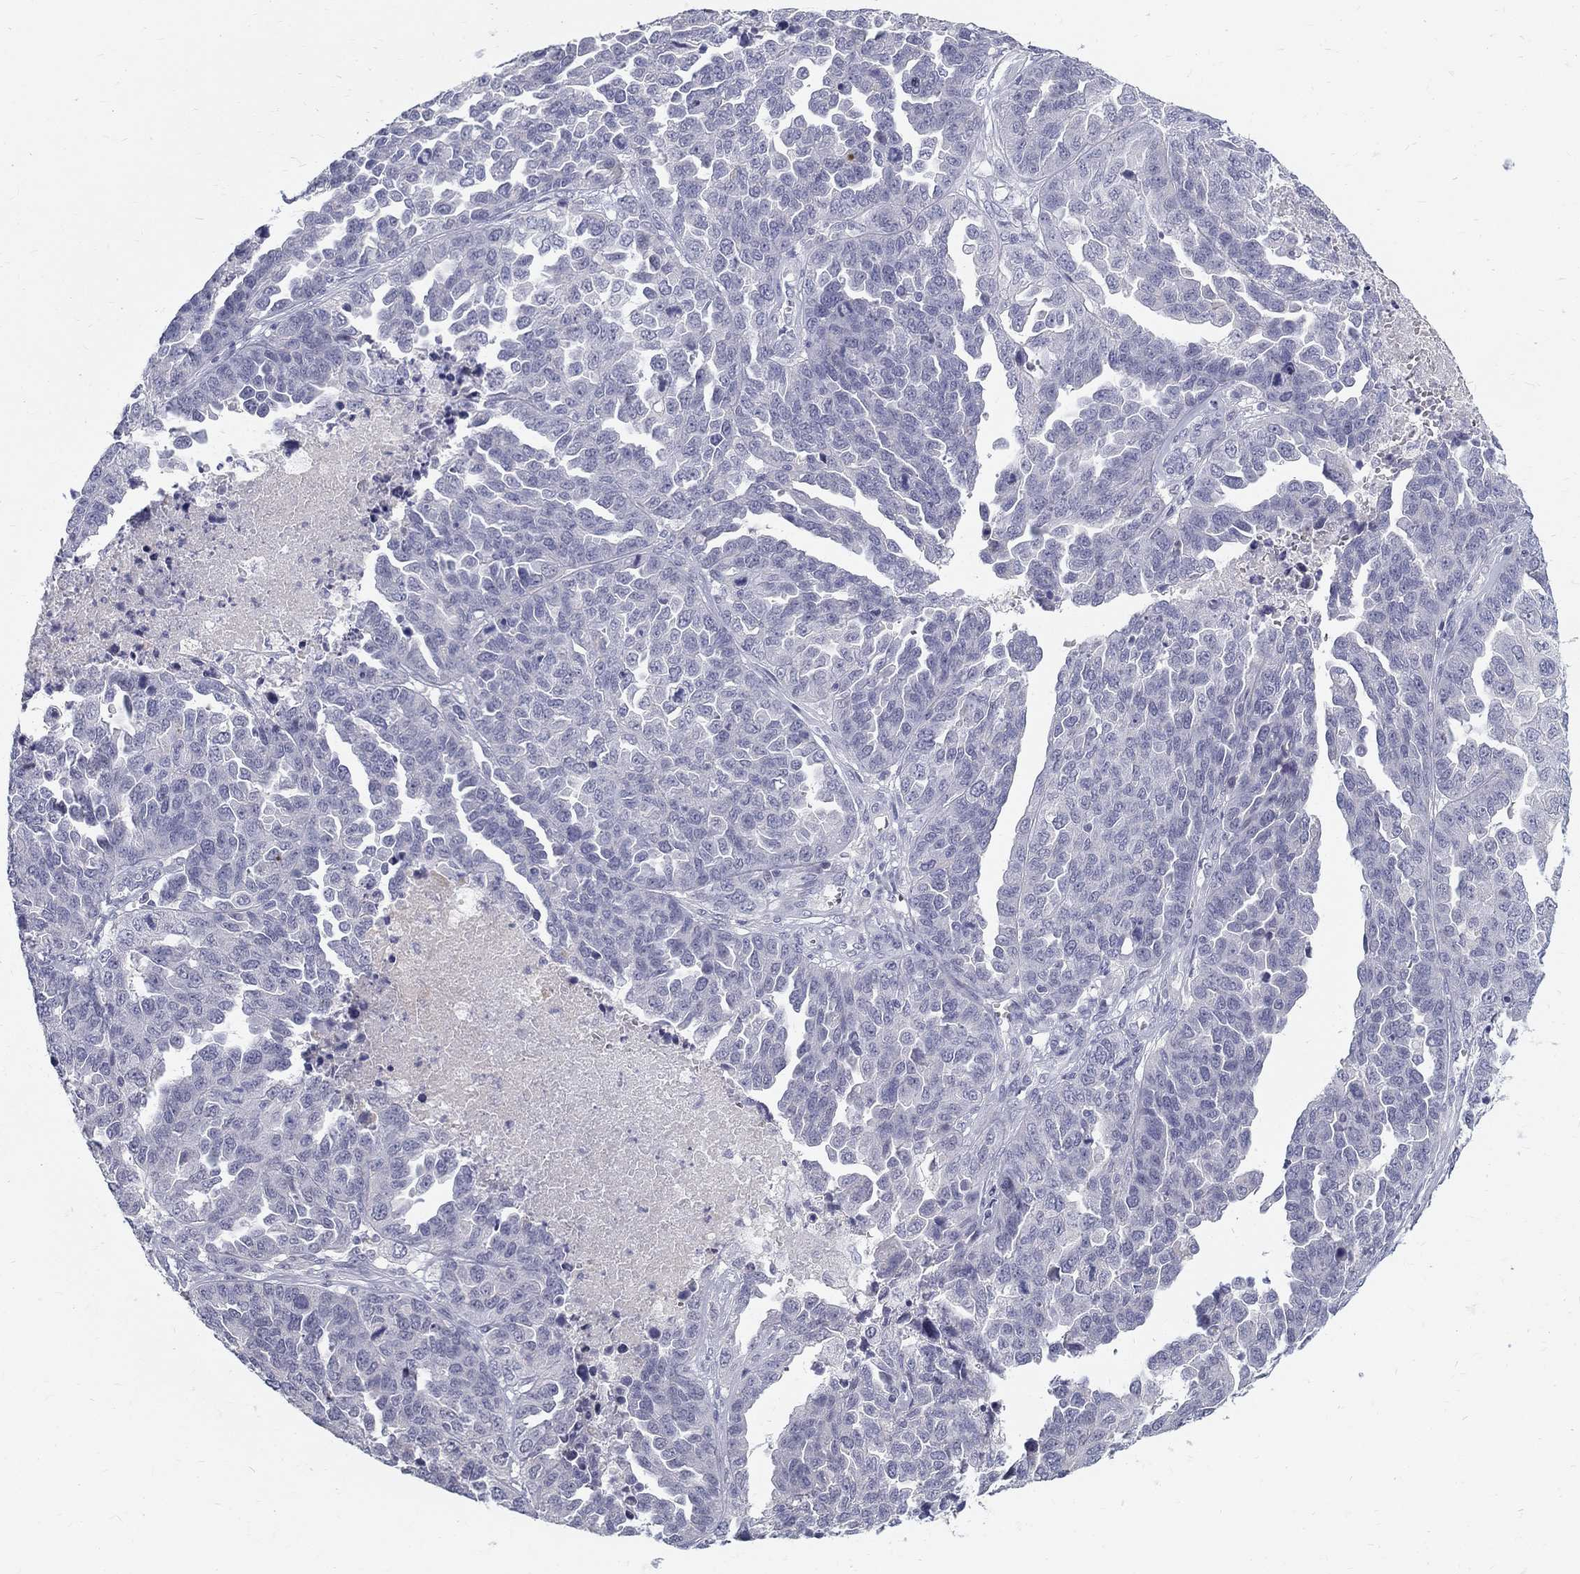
{"staining": {"intensity": "negative", "quantity": "none", "location": "none"}, "tissue": "ovarian cancer", "cell_type": "Tumor cells", "image_type": "cancer", "snomed": [{"axis": "morphology", "description": "Cystadenocarcinoma, serous, NOS"}, {"axis": "topography", "description": "Ovary"}], "caption": "IHC of human ovarian serous cystadenocarcinoma displays no staining in tumor cells.", "gene": "MAGEB6", "patient": {"sex": "female", "age": 87}}